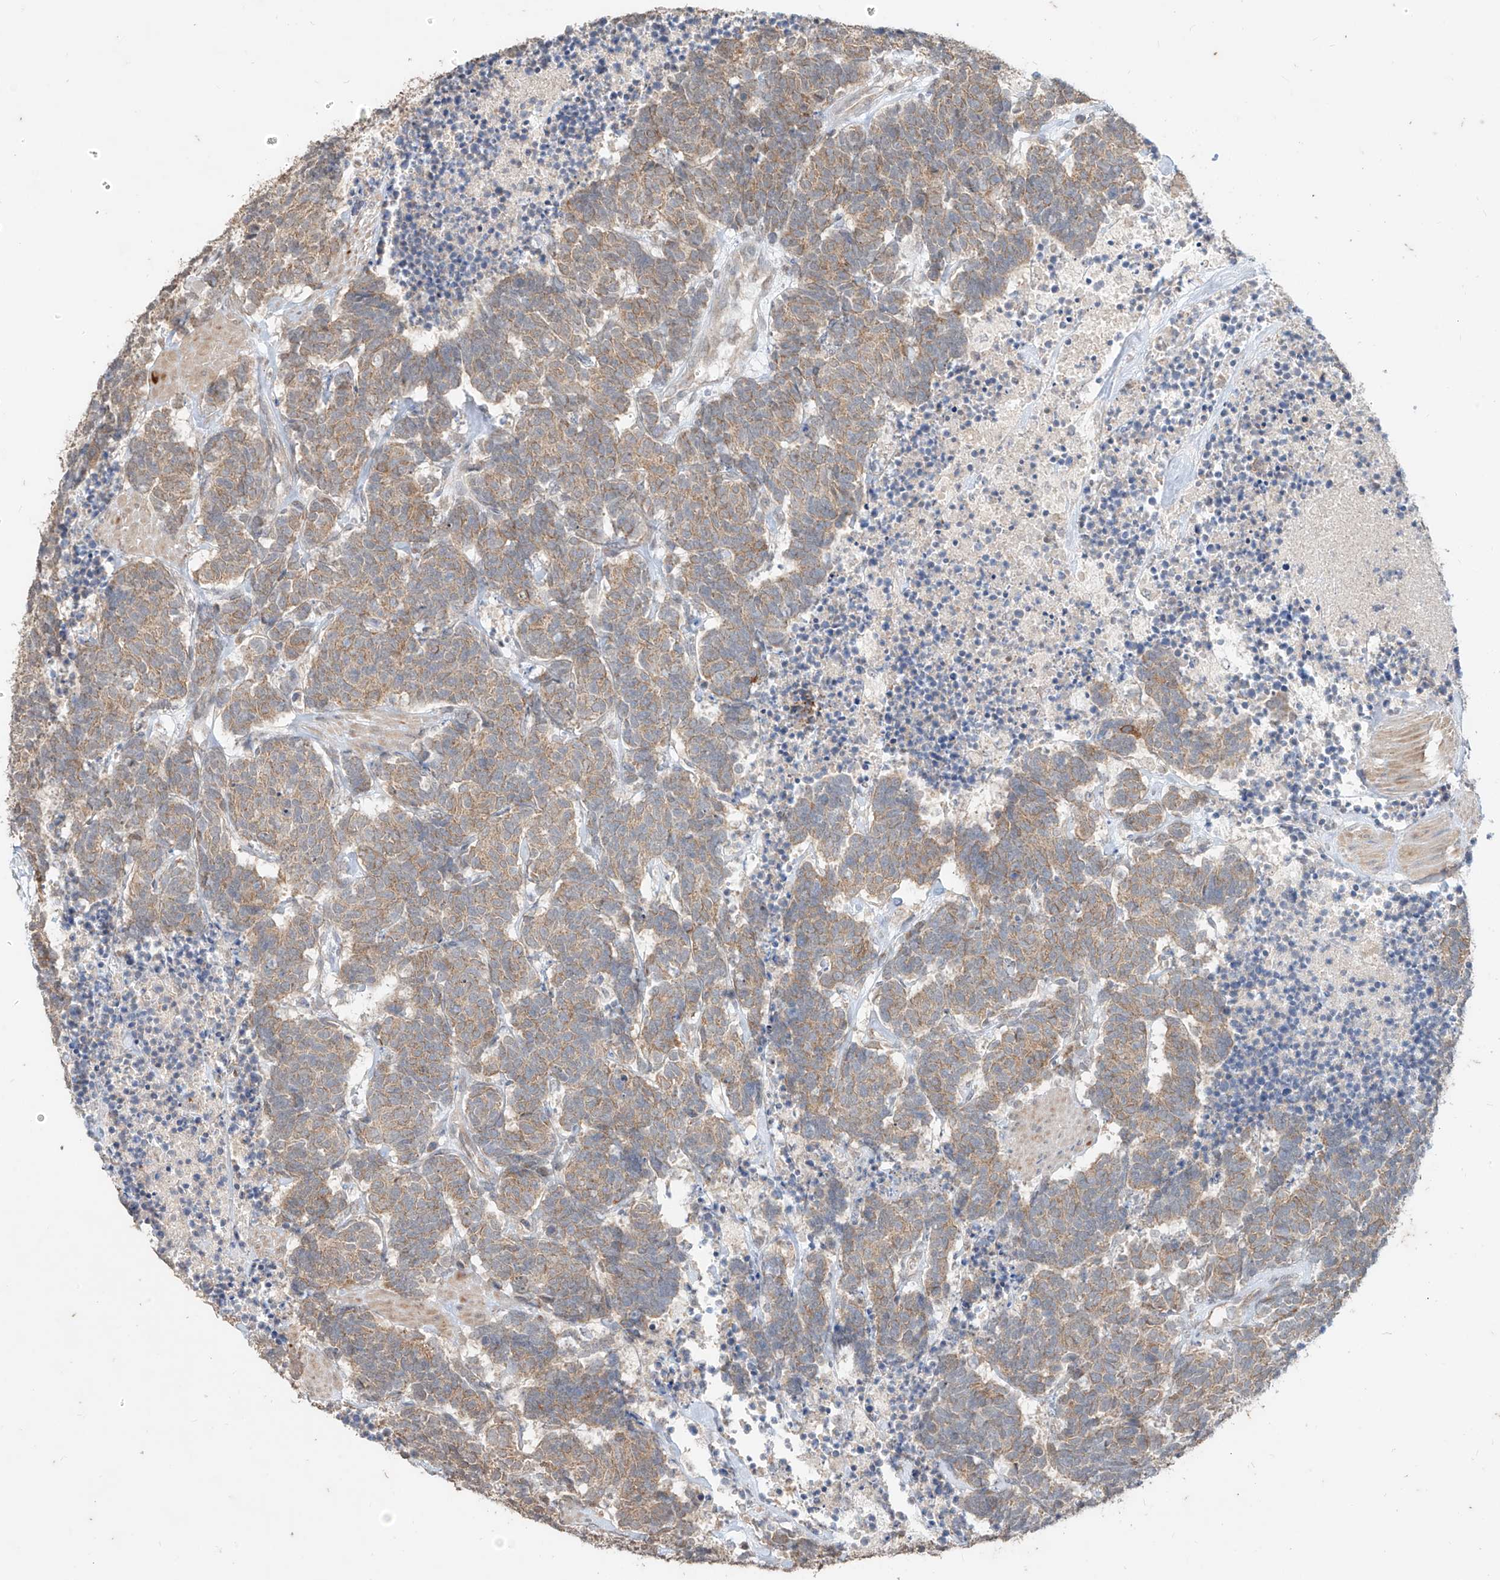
{"staining": {"intensity": "moderate", "quantity": ">75%", "location": "cytoplasmic/membranous"}, "tissue": "carcinoid", "cell_type": "Tumor cells", "image_type": "cancer", "snomed": [{"axis": "morphology", "description": "Carcinoma, NOS"}, {"axis": "morphology", "description": "Carcinoid, malignant, NOS"}, {"axis": "topography", "description": "Urinary bladder"}], "caption": "Immunohistochemical staining of carcinoma shows medium levels of moderate cytoplasmic/membranous positivity in about >75% of tumor cells.", "gene": "MTUS2", "patient": {"sex": "male", "age": 57}}